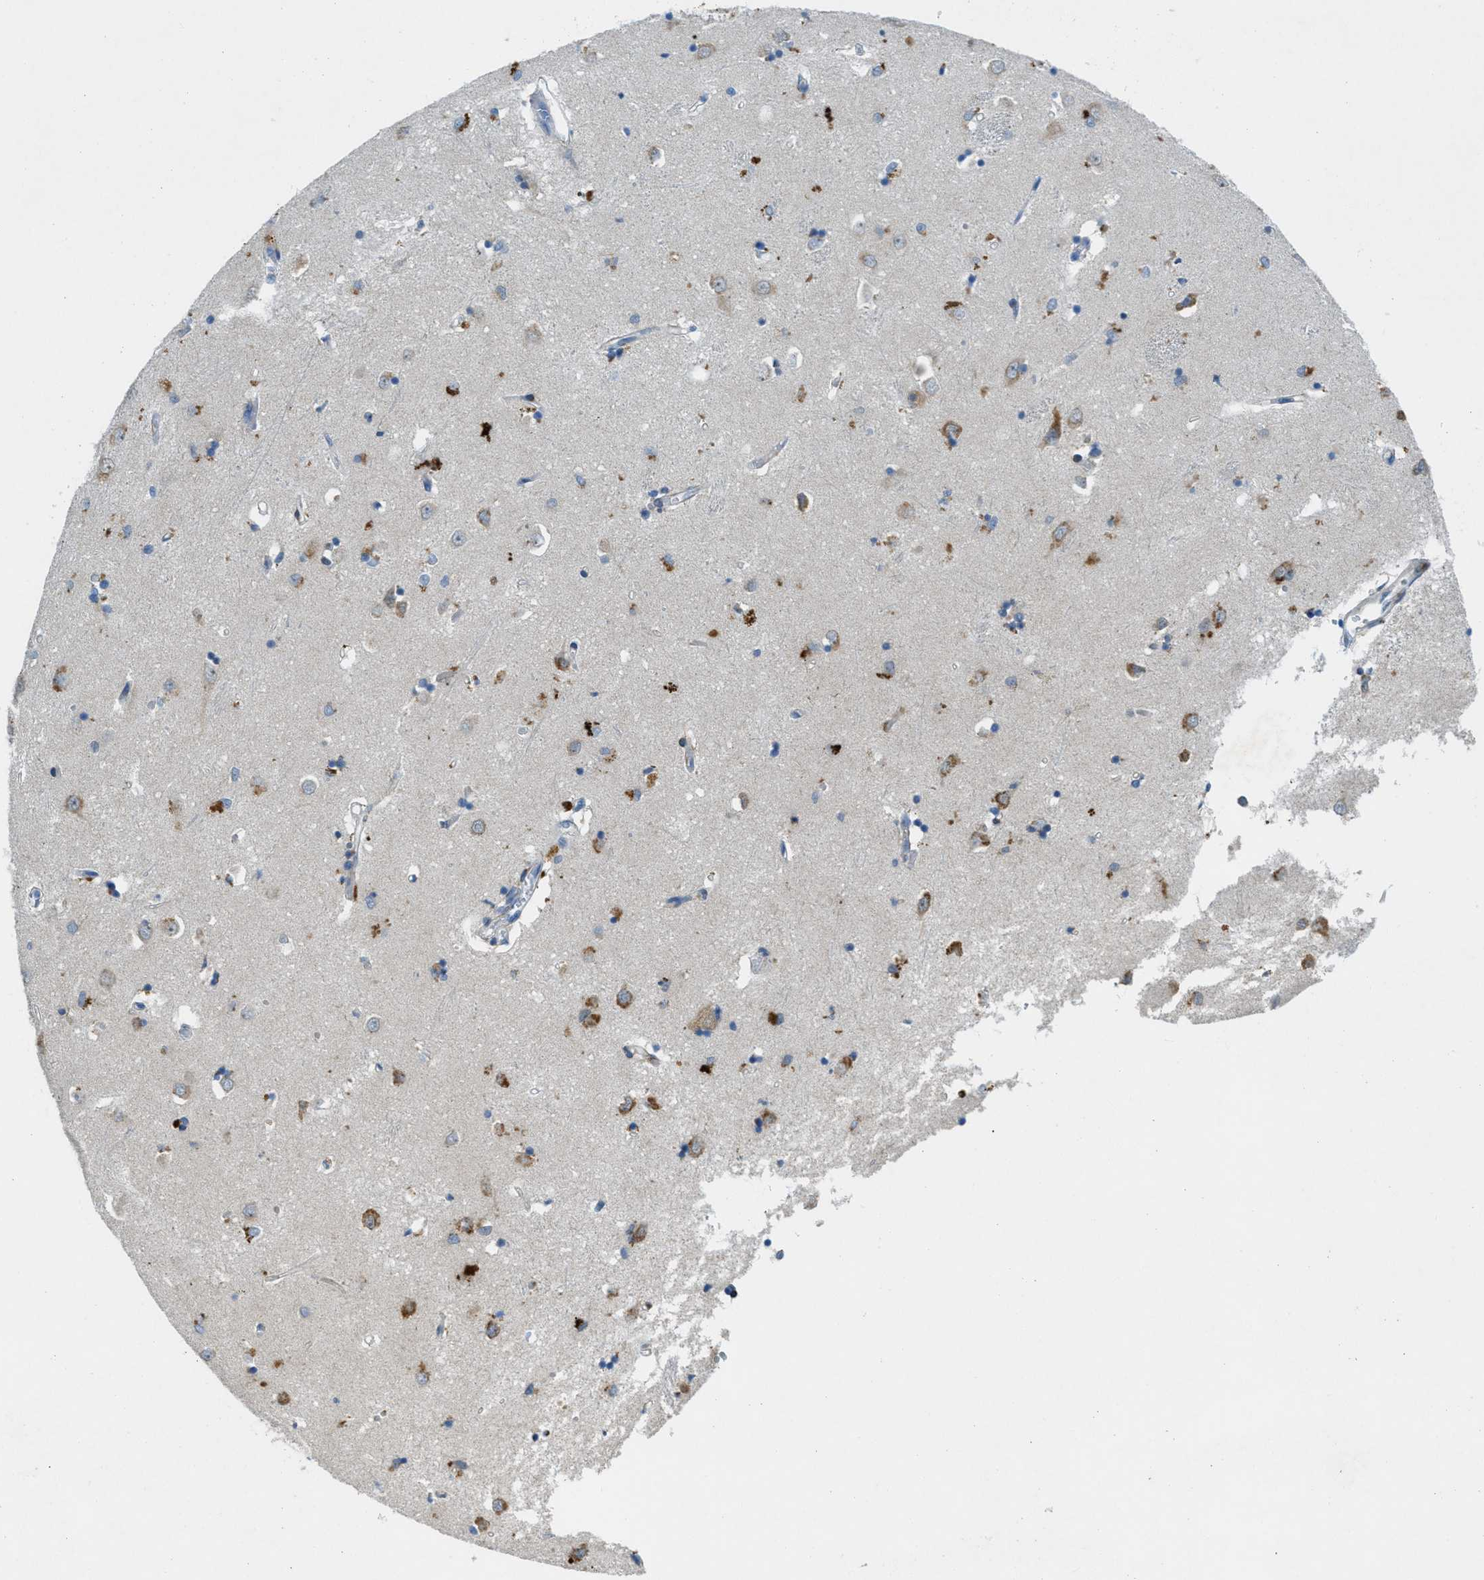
{"staining": {"intensity": "moderate", "quantity": "<25%", "location": "cytoplasmic/membranous"}, "tissue": "caudate", "cell_type": "Glial cells", "image_type": "normal", "snomed": [{"axis": "morphology", "description": "Normal tissue, NOS"}, {"axis": "topography", "description": "Lateral ventricle wall"}], "caption": "An immunohistochemistry photomicrograph of benign tissue is shown. Protein staining in brown labels moderate cytoplasmic/membranous positivity in caudate within glial cells.", "gene": "SNX14", "patient": {"sex": "female", "age": 19}}